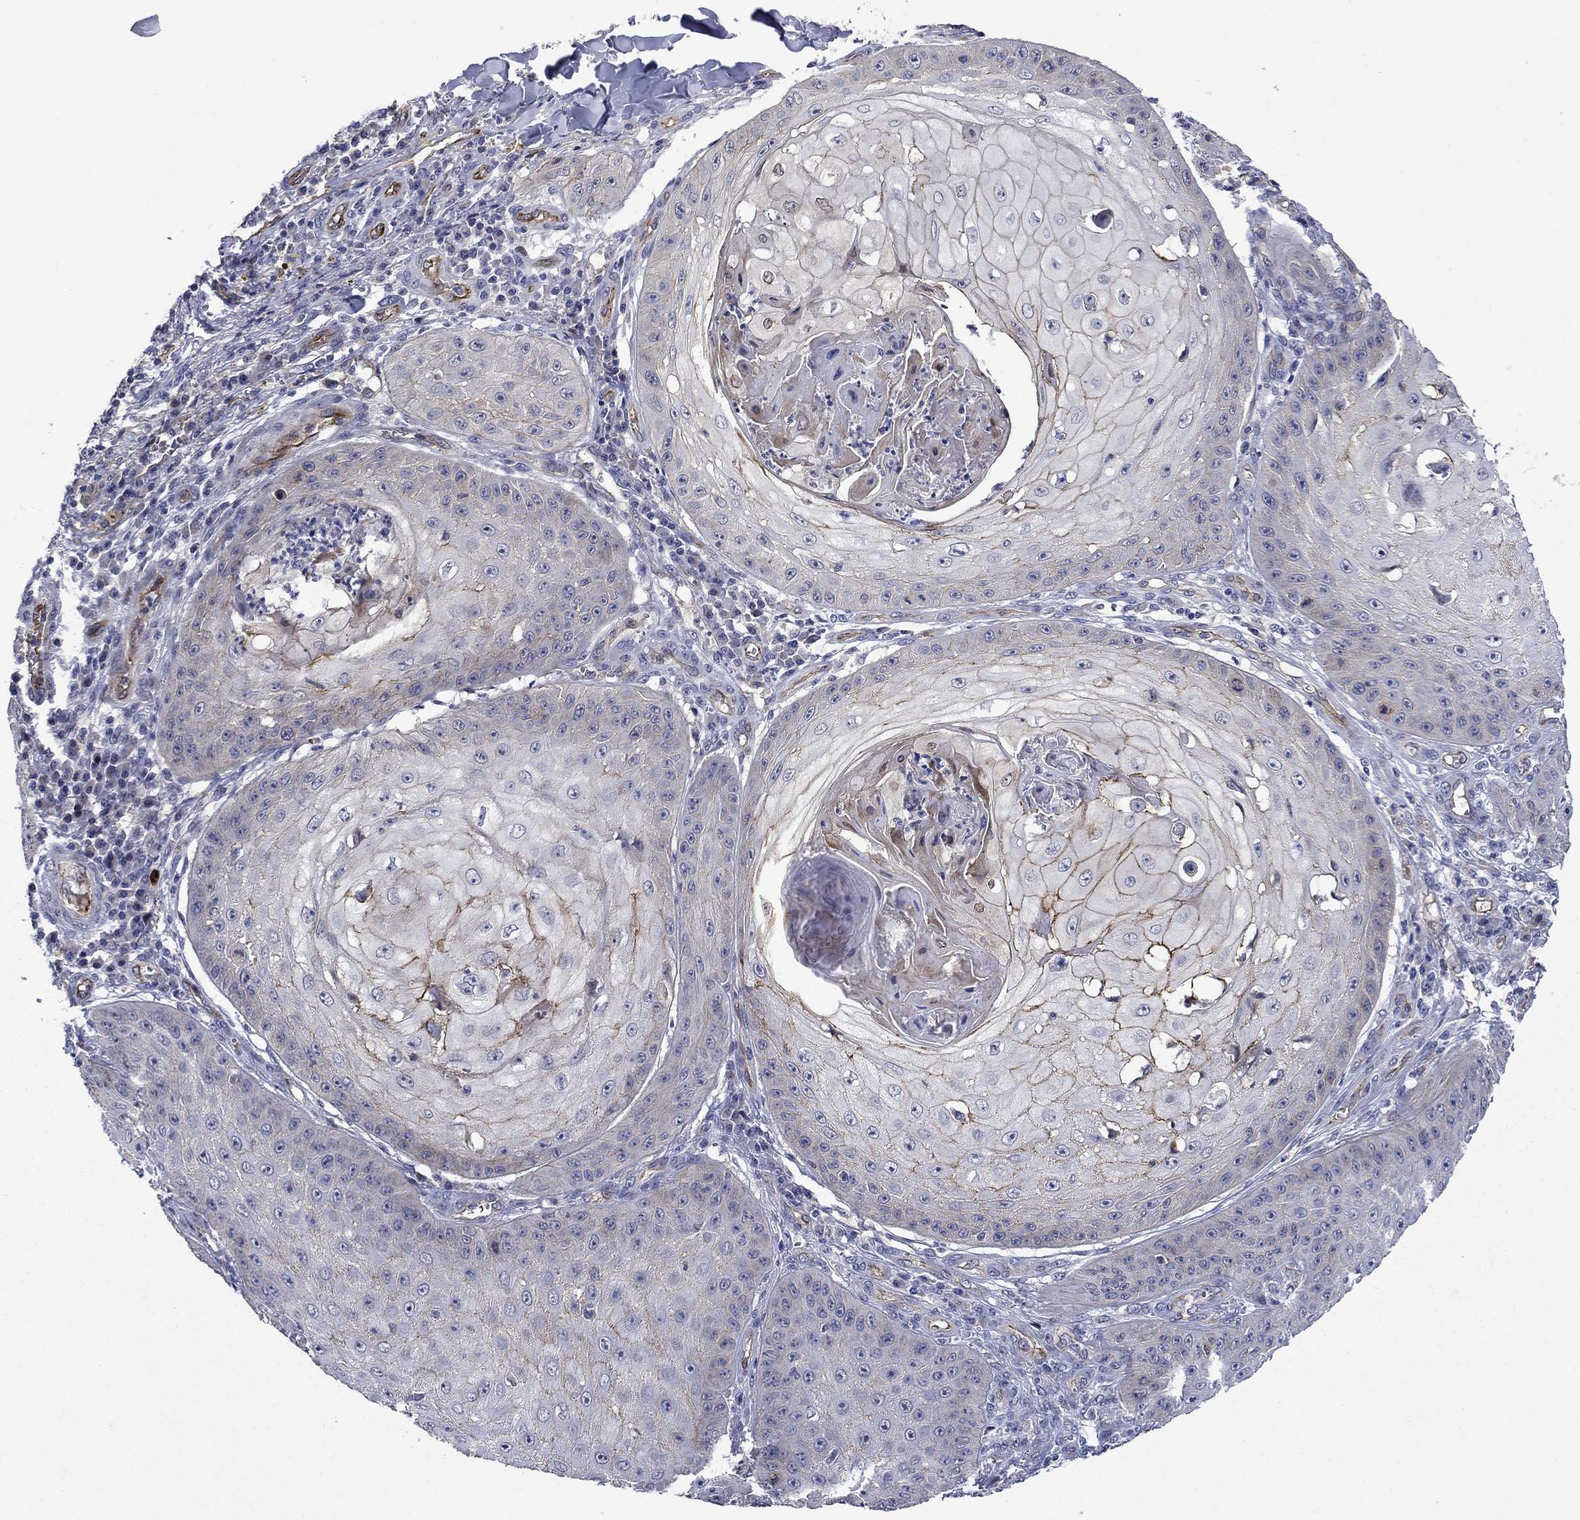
{"staining": {"intensity": "moderate", "quantity": "<25%", "location": "cytoplasmic/membranous"}, "tissue": "skin cancer", "cell_type": "Tumor cells", "image_type": "cancer", "snomed": [{"axis": "morphology", "description": "Squamous cell carcinoma, NOS"}, {"axis": "topography", "description": "Skin"}], "caption": "Moderate cytoplasmic/membranous protein expression is appreciated in about <25% of tumor cells in skin cancer.", "gene": "SLC7A1", "patient": {"sex": "male", "age": 70}}